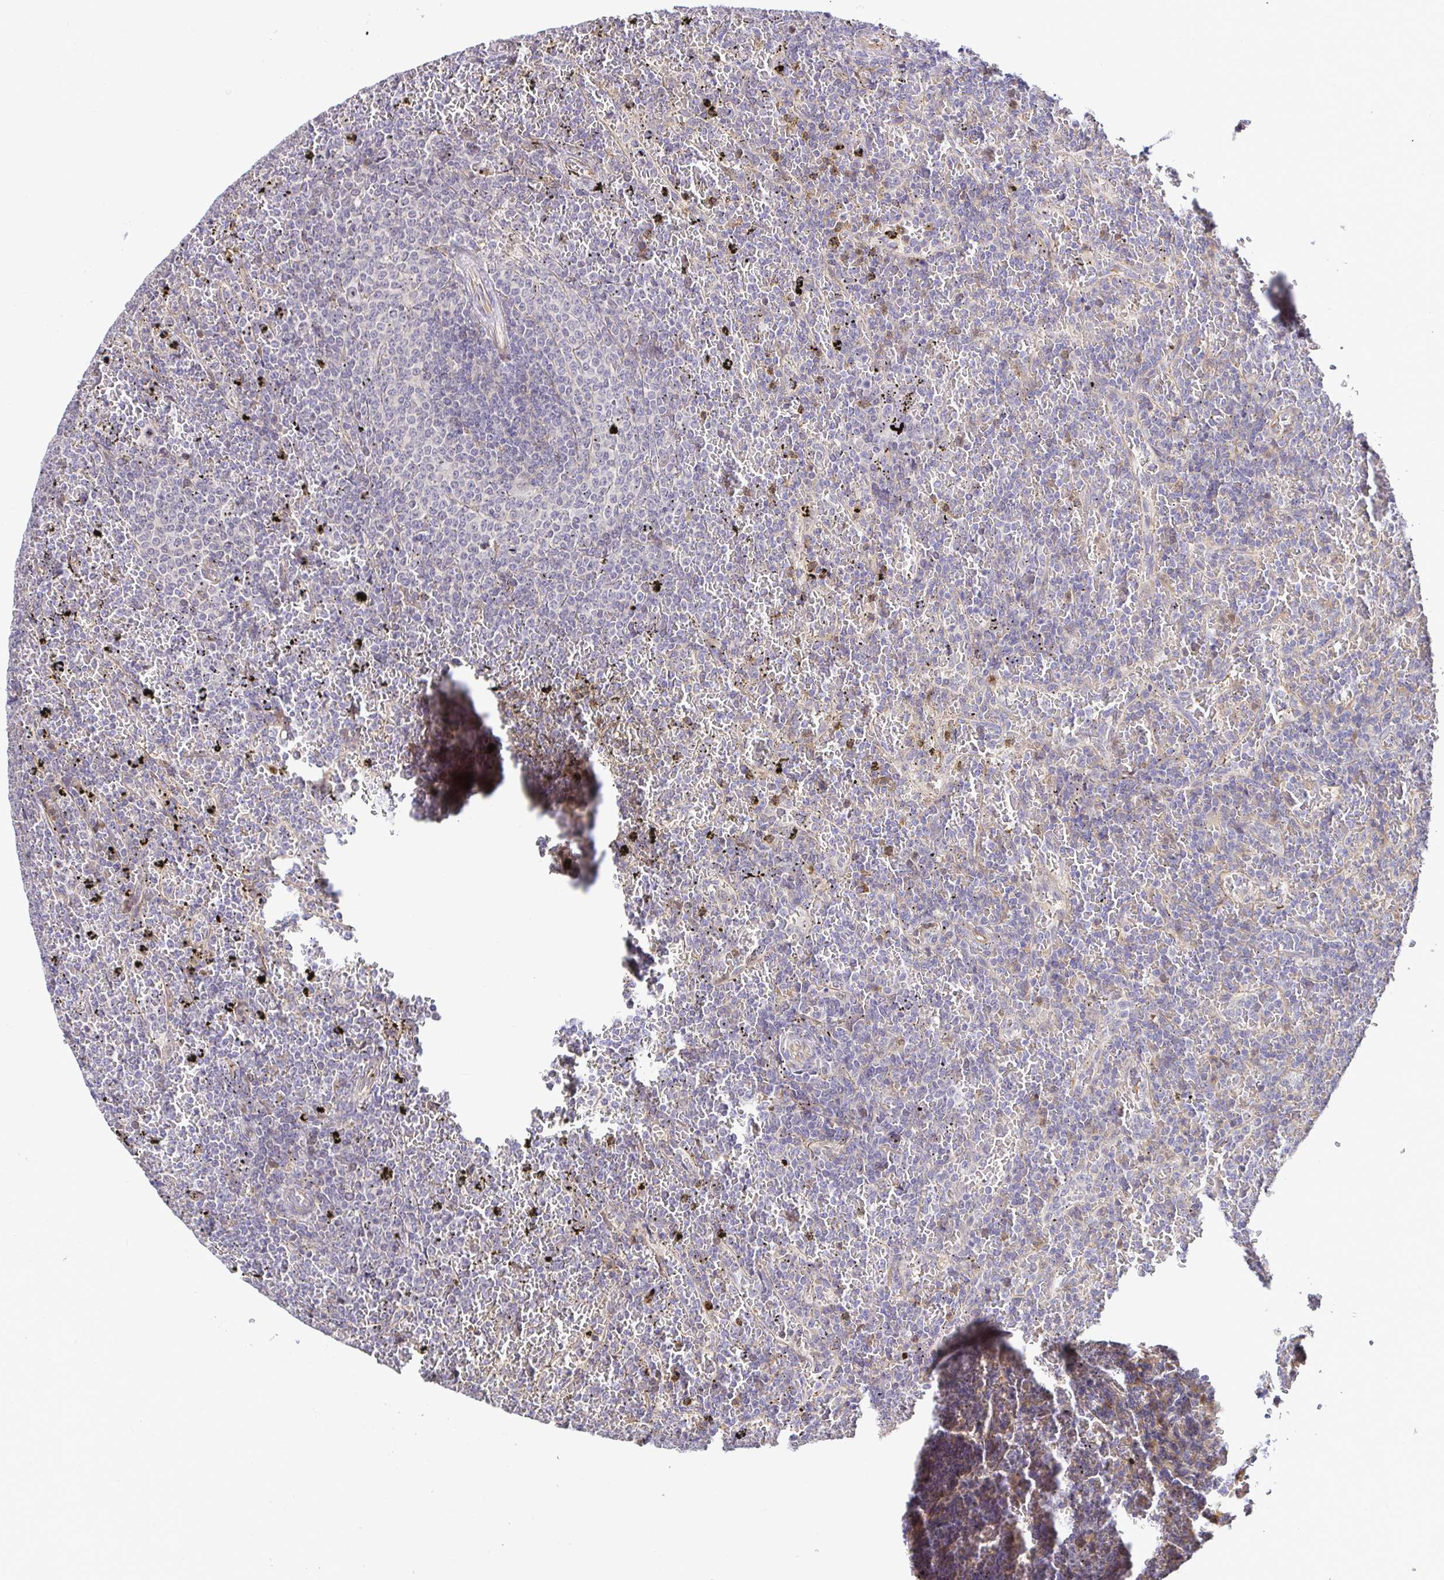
{"staining": {"intensity": "negative", "quantity": "none", "location": "none"}, "tissue": "lymphoma", "cell_type": "Tumor cells", "image_type": "cancer", "snomed": [{"axis": "morphology", "description": "Malignant lymphoma, non-Hodgkin's type, Low grade"}, {"axis": "topography", "description": "Spleen"}], "caption": "An immunohistochemistry image of lymphoma is shown. There is no staining in tumor cells of lymphoma. Nuclei are stained in blue.", "gene": "TRIM55", "patient": {"sex": "female", "age": 77}}